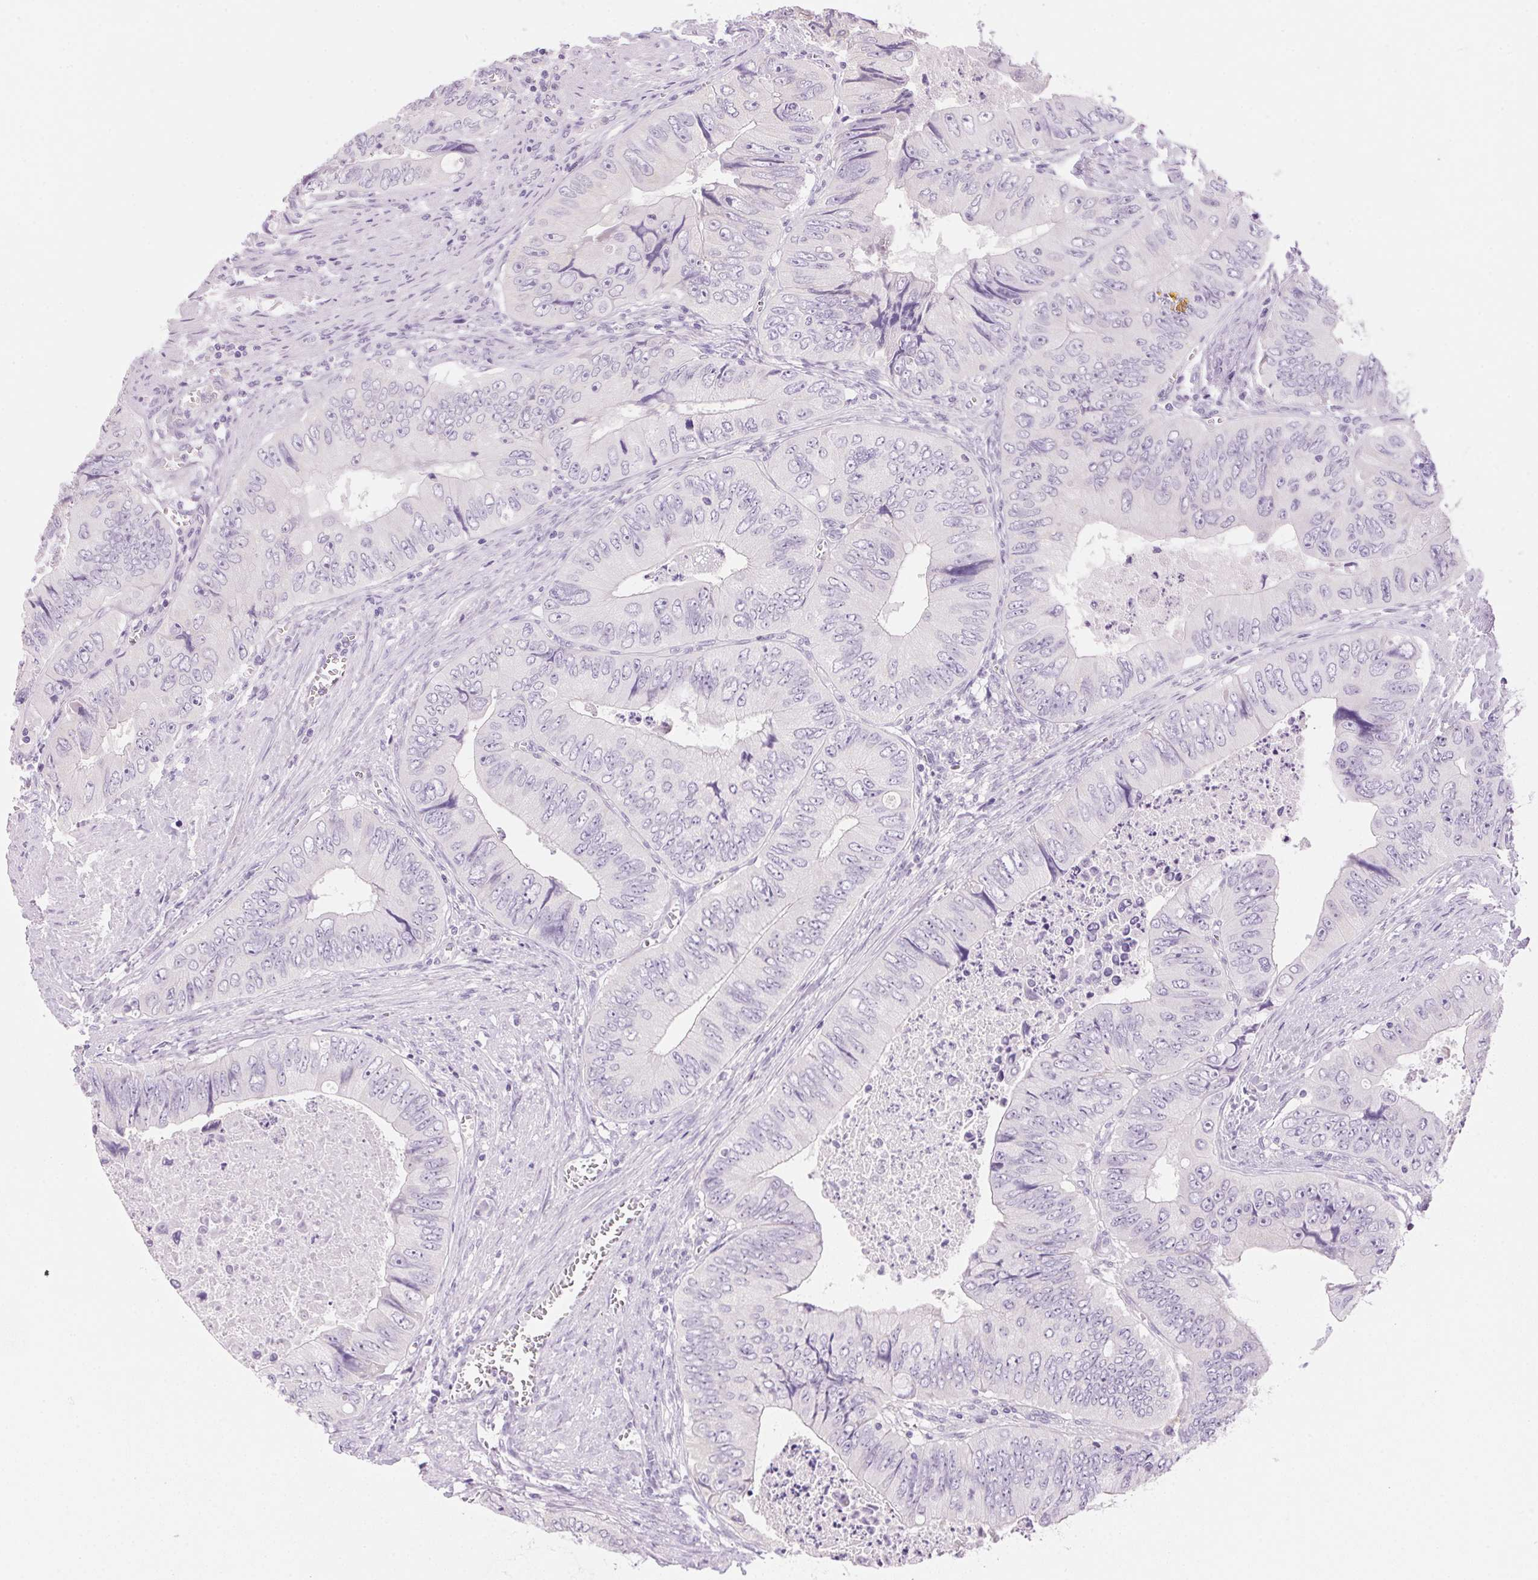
{"staining": {"intensity": "negative", "quantity": "none", "location": "none"}, "tissue": "colorectal cancer", "cell_type": "Tumor cells", "image_type": "cancer", "snomed": [{"axis": "morphology", "description": "Adenocarcinoma, NOS"}, {"axis": "topography", "description": "Colon"}], "caption": "Colorectal cancer was stained to show a protein in brown. There is no significant expression in tumor cells. (DAB (3,3'-diaminobenzidine) immunohistochemistry (IHC) visualized using brightfield microscopy, high magnification).", "gene": "HSD17B2", "patient": {"sex": "female", "age": 84}}